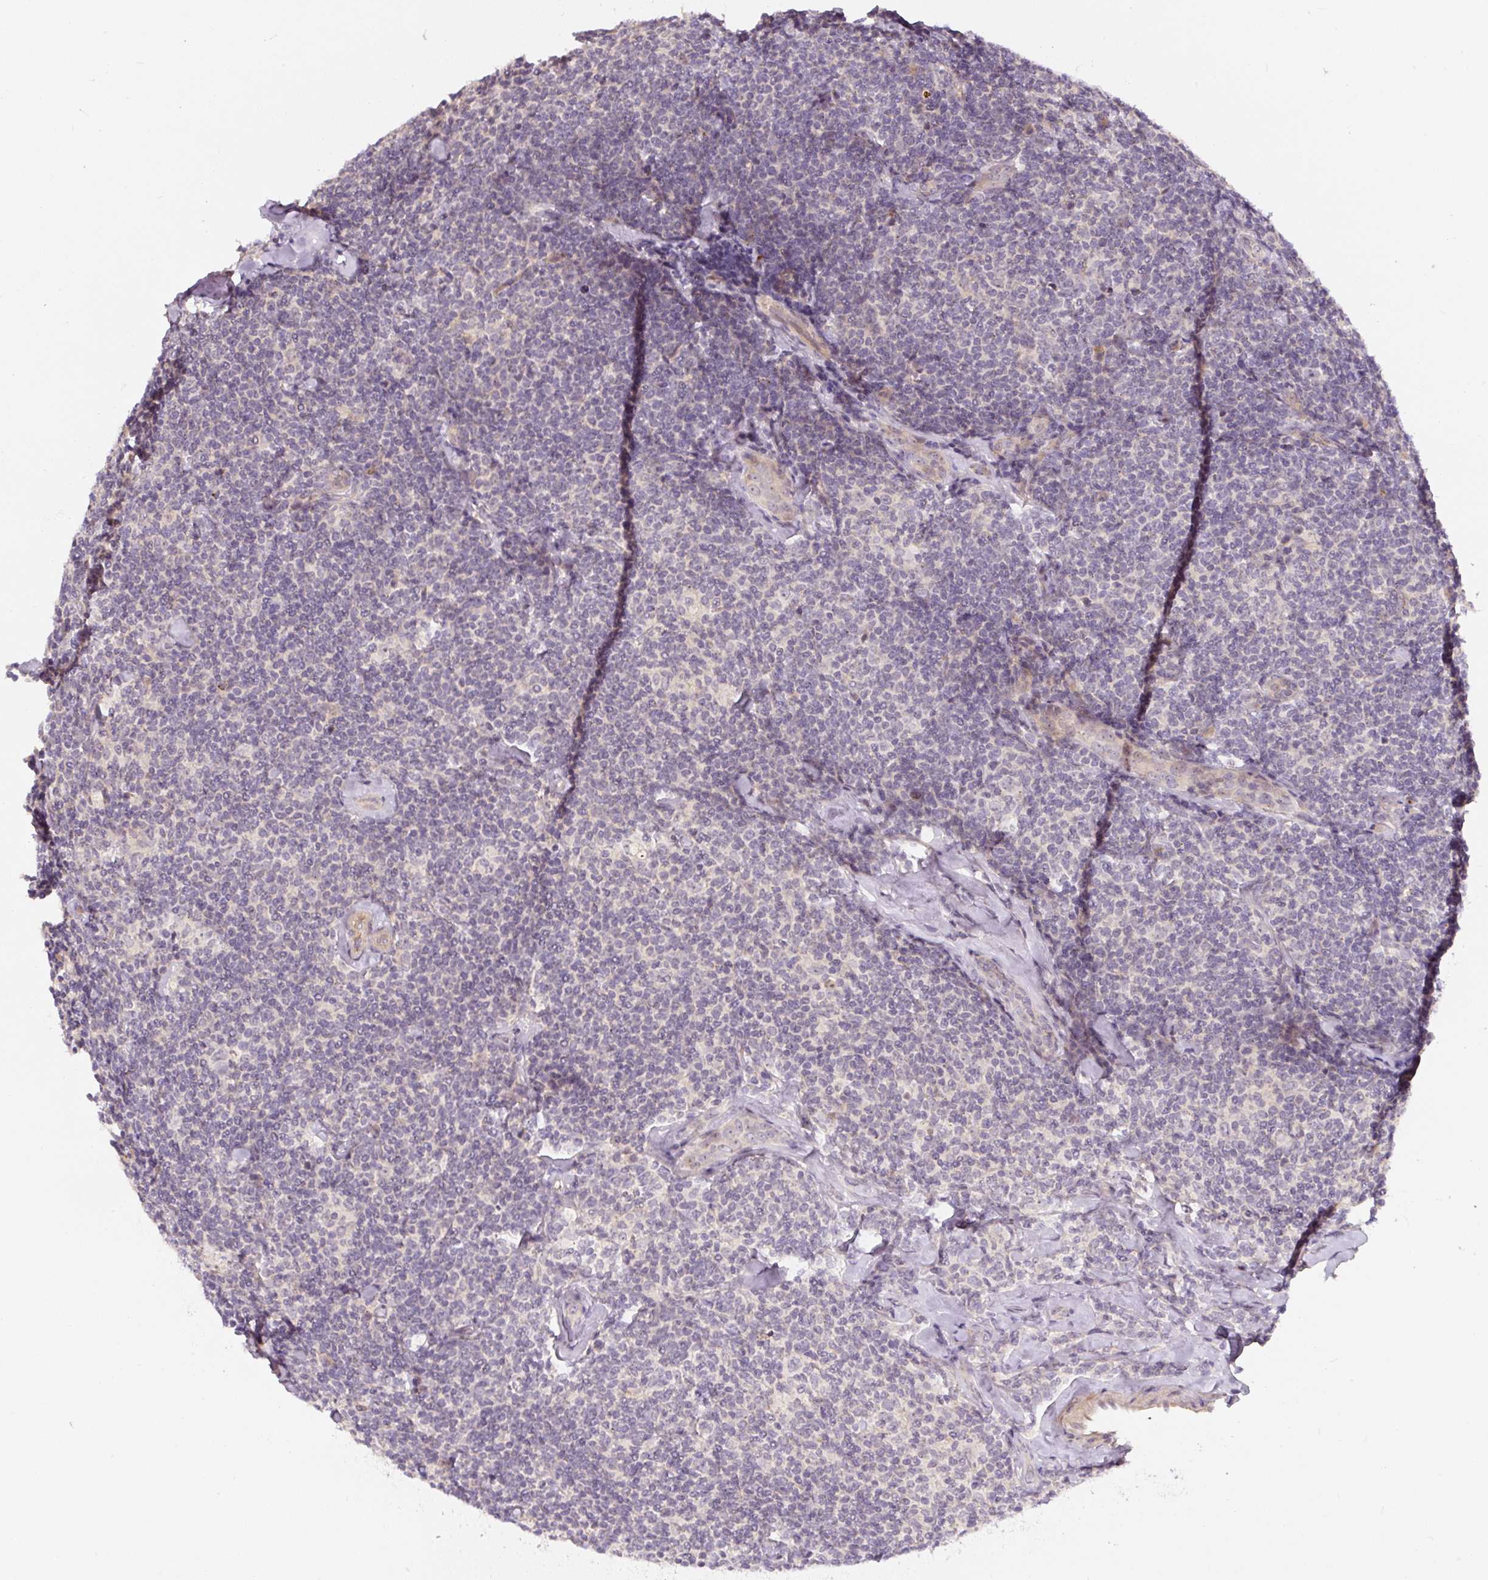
{"staining": {"intensity": "negative", "quantity": "none", "location": "none"}, "tissue": "lymphoma", "cell_type": "Tumor cells", "image_type": "cancer", "snomed": [{"axis": "morphology", "description": "Malignant lymphoma, non-Hodgkin's type, Low grade"}, {"axis": "topography", "description": "Lymph node"}], "caption": "Tumor cells show no significant protein positivity in malignant lymphoma, non-Hodgkin's type (low-grade).", "gene": "PWWP3B", "patient": {"sex": "female", "age": 56}}